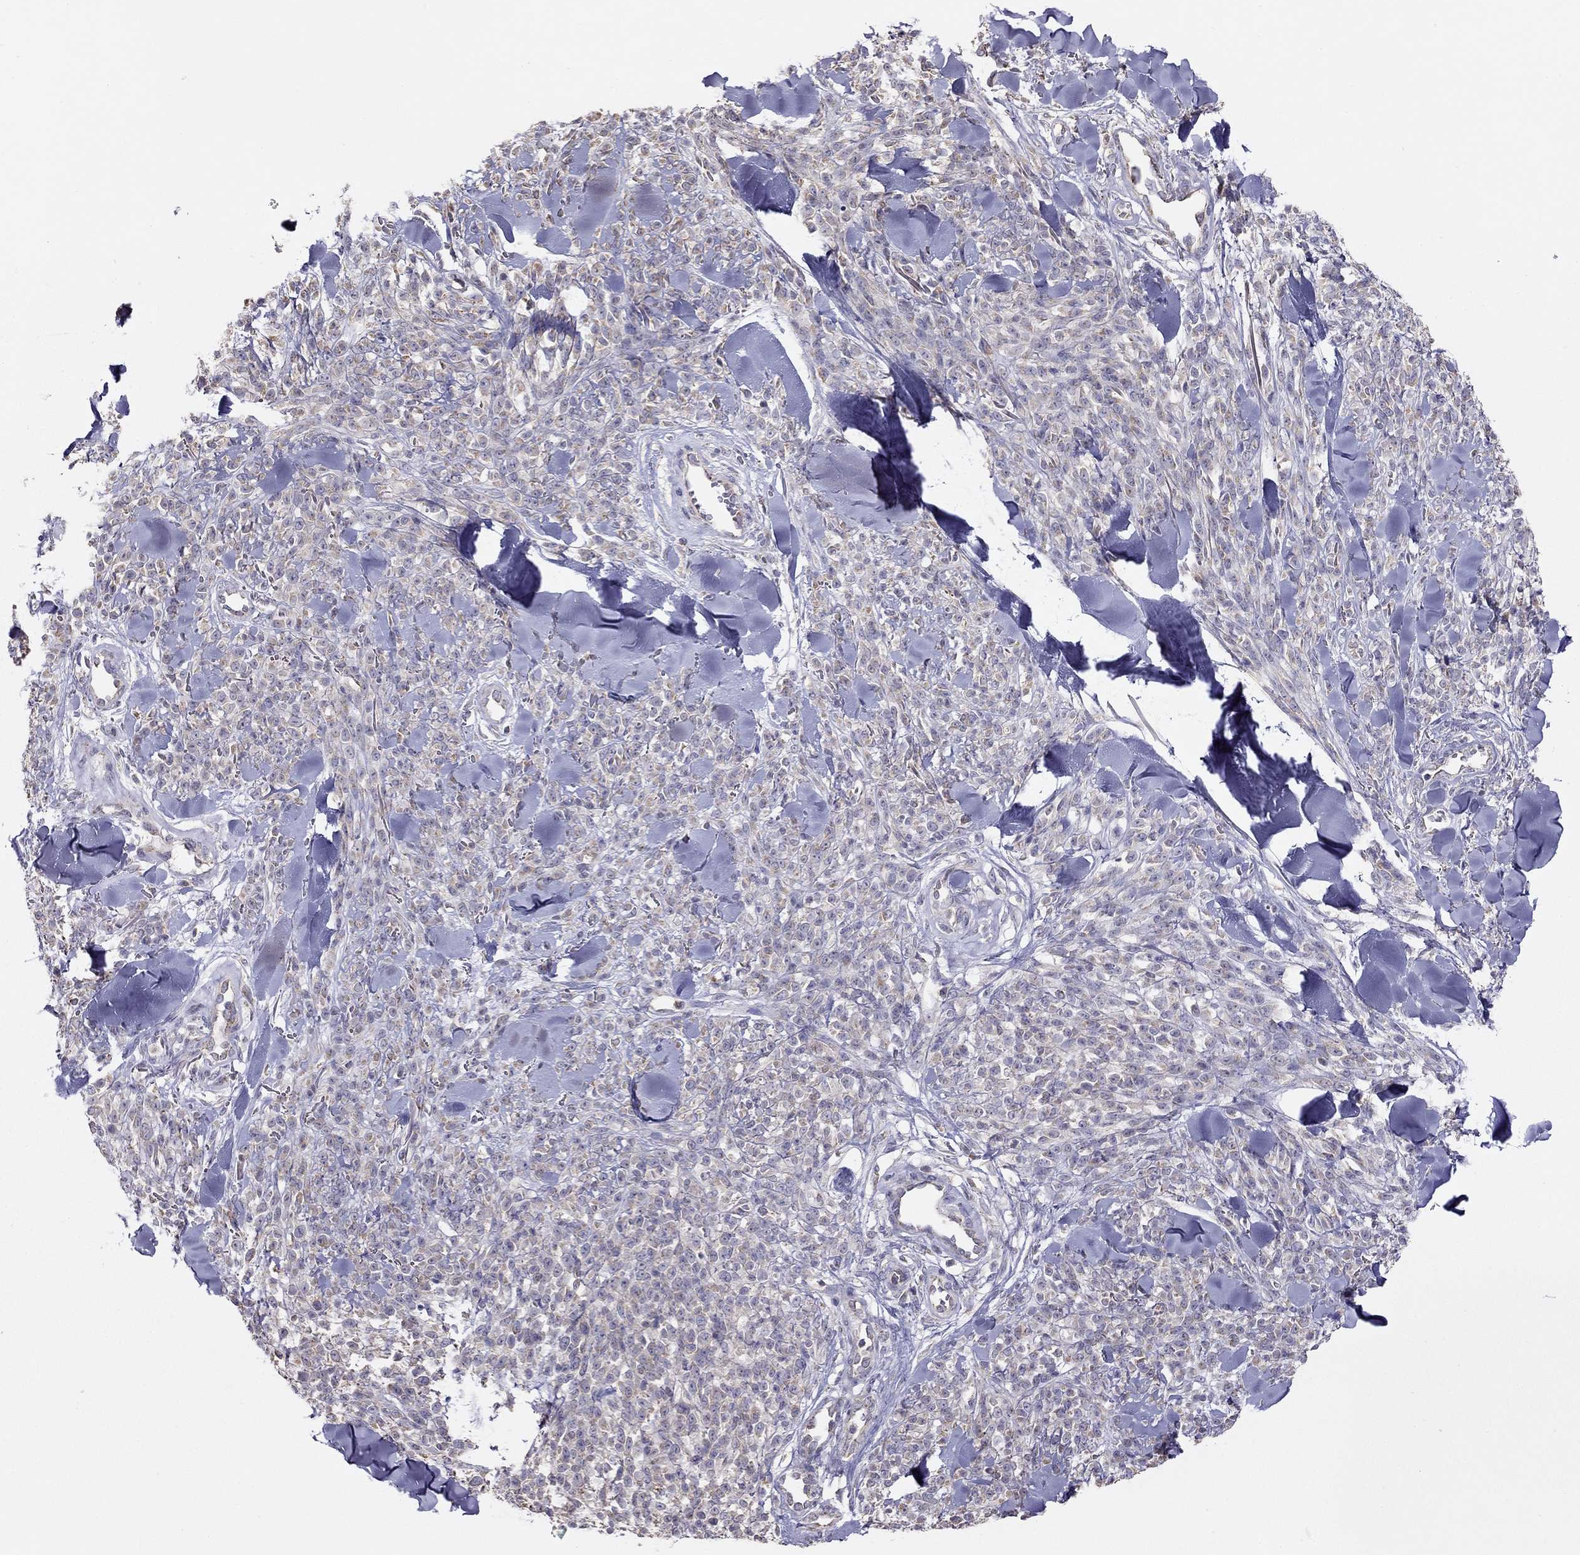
{"staining": {"intensity": "weak", "quantity": "<25%", "location": "cytoplasmic/membranous"}, "tissue": "melanoma", "cell_type": "Tumor cells", "image_type": "cancer", "snomed": [{"axis": "morphology", "description": "Malignant melanoma, NOS"}, {"axis": "topography", "description": "Skin"}, {"axis": "topography", "description": "Skin of trunk"}], "caption": "Image shows no significant protein positivity in tumor cells of melanoma.", "gene": "LRIT3", "patient": {"sex": "male", "age": 74}}